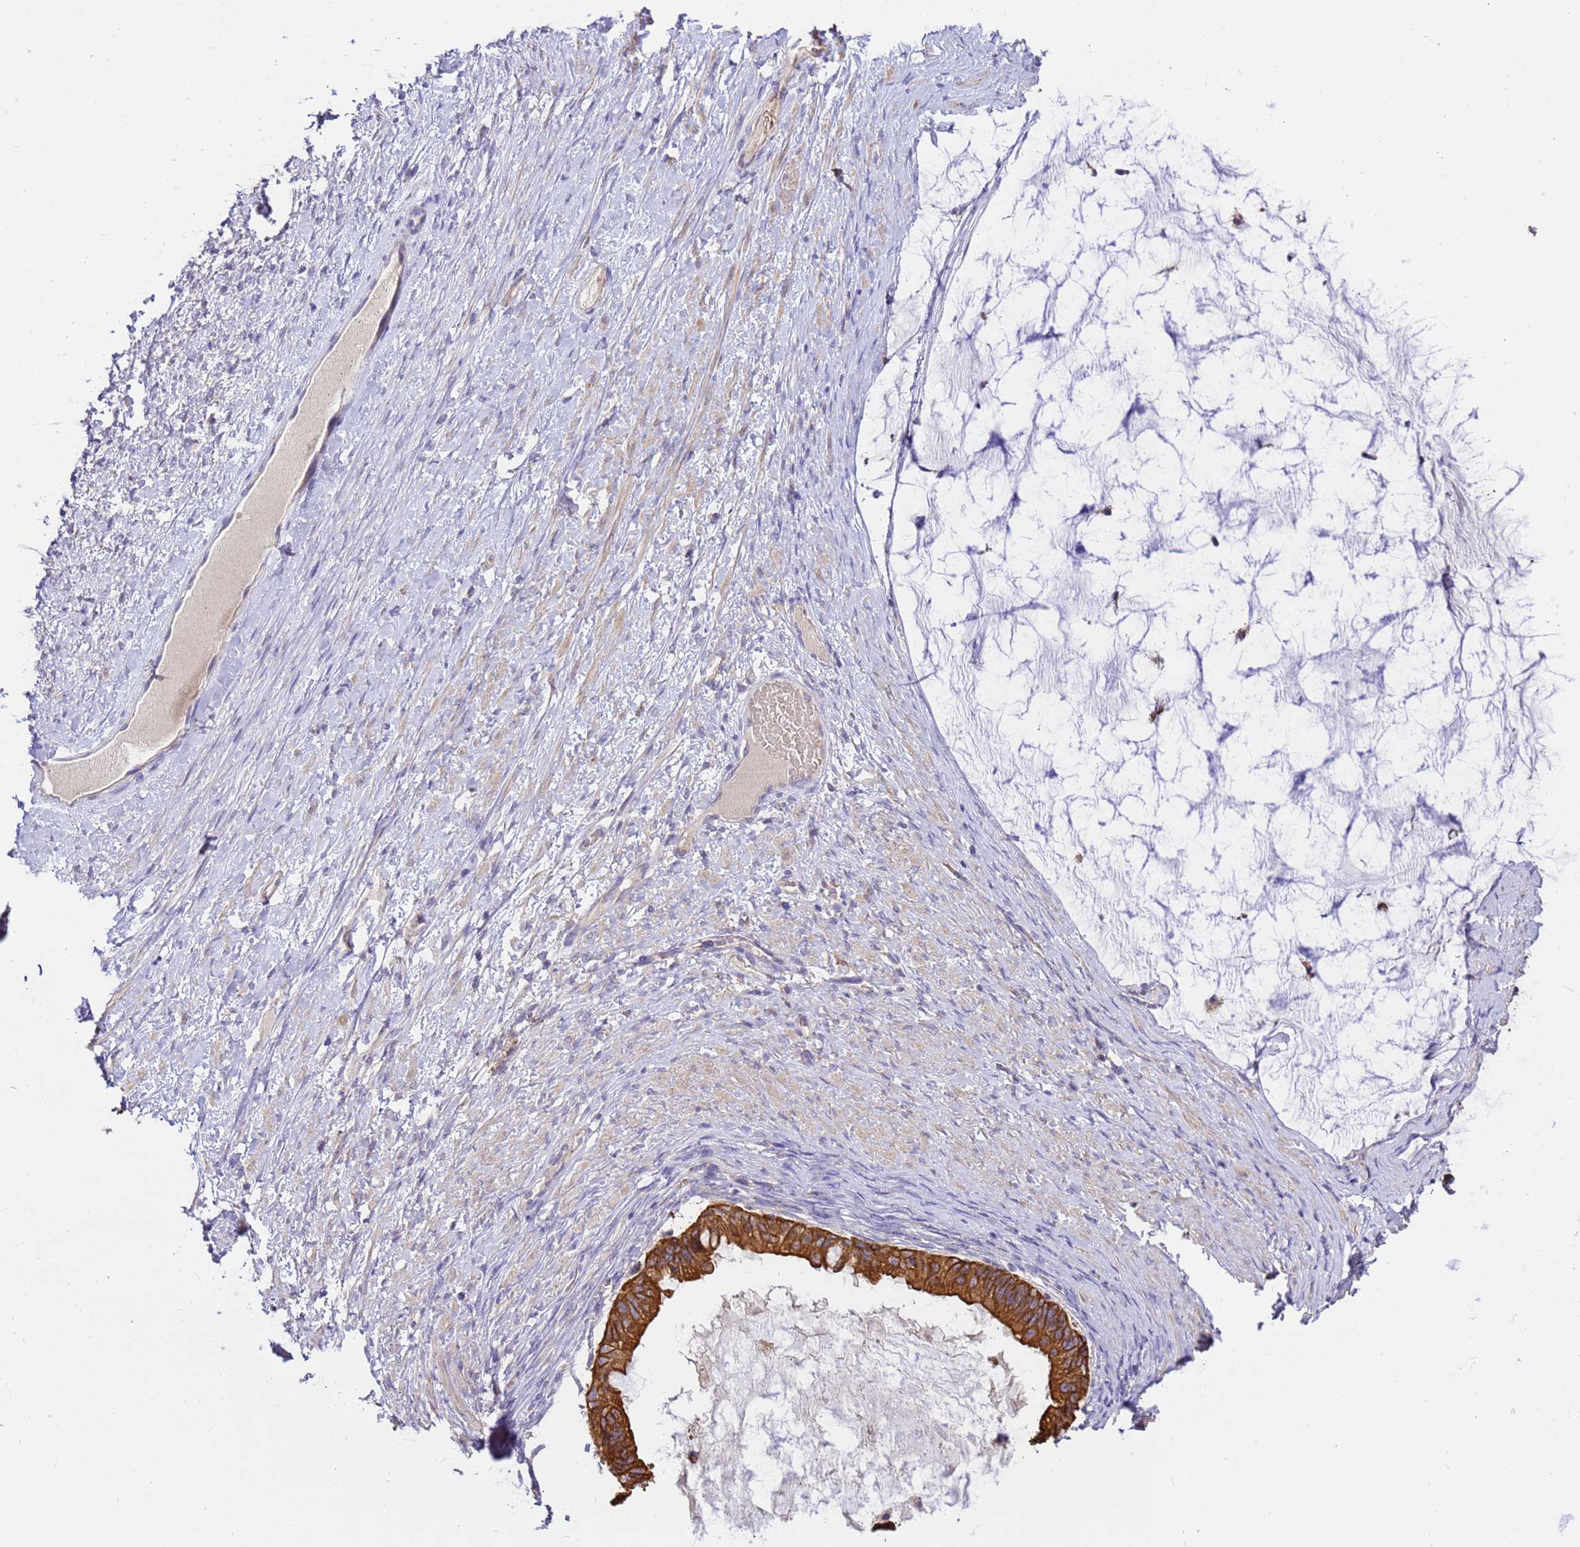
{"staining": {"intensity": "strong", "quantity": ">75%", "location": "cytoplasmic/membranous"}, "tissue": "ovarian cancer", "cell_type": "Tumor cells", "image_type": "cancer", "snomed": [{"axis": "morphology", "description": "Cystadenocarcinoma, mucinous, NOS"}, {"axis": "topography", "description": "Ovary"}], "caption": "The immunohistochemical stain shows strong cytoplasmic/membranous staining in tumor cells of mucinous cystadenocarcinoma (ovarian) tissue.", "gene": "PIEZO2", "patient": {"sex": "female", "age": 61}}